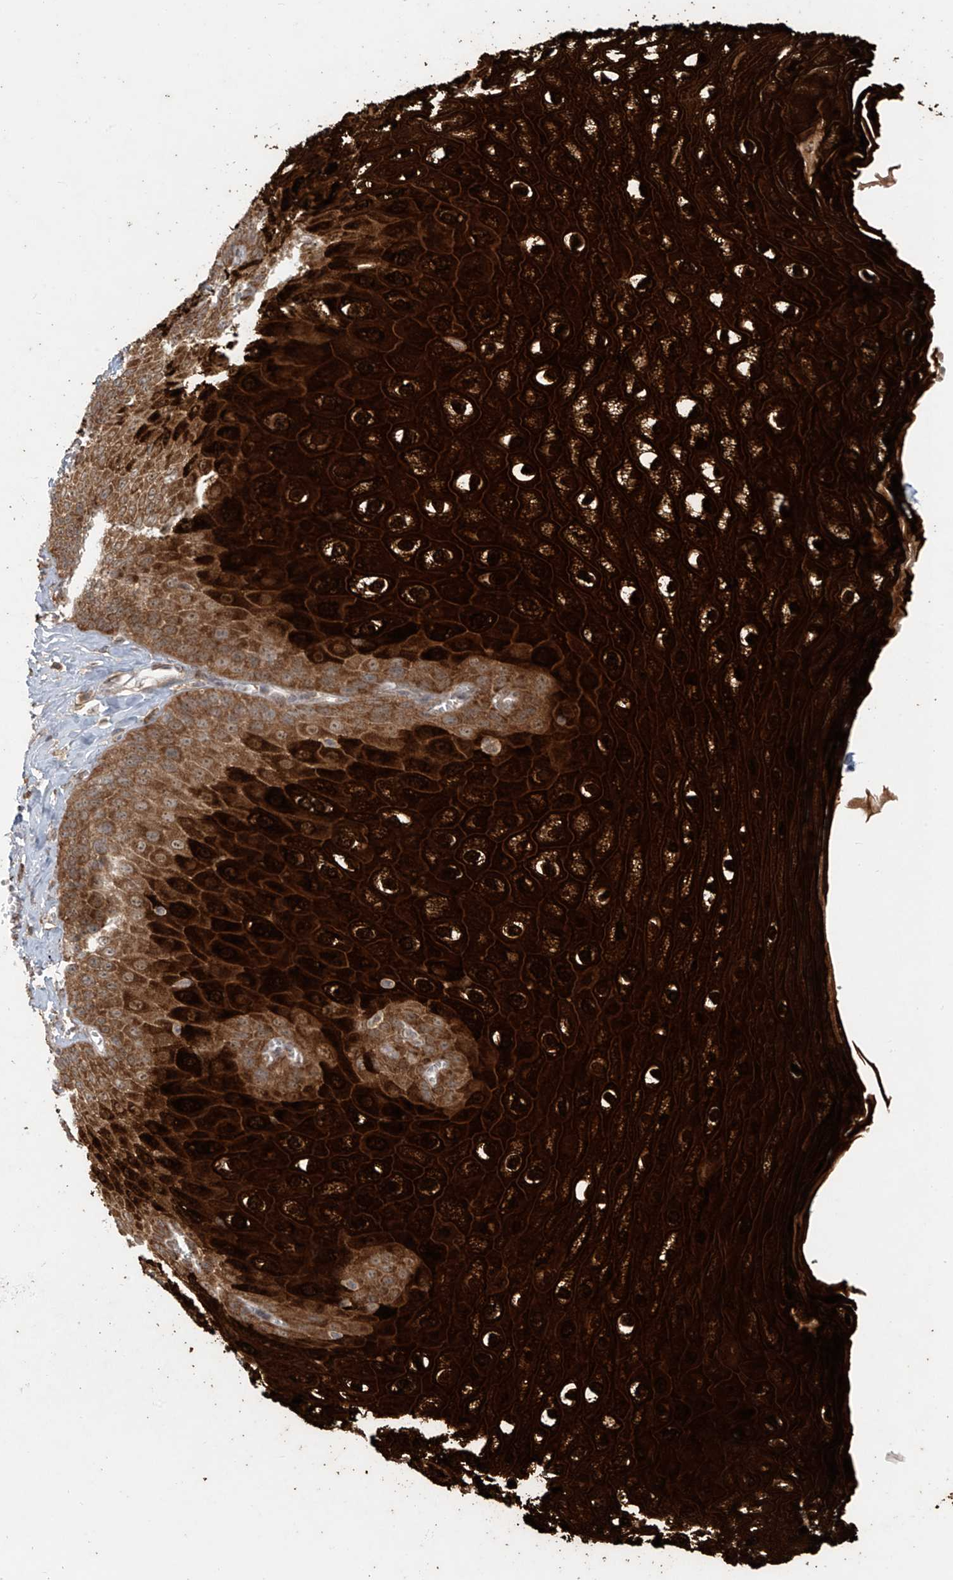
{"staining": {"intensity": "strong", "quantity": ">75%", "location": "cytoplasmic/membranous"}, "tissue": "esophagus", "cell_type": "Squamous epithelial cells", "image_type": "normal", "snomed": [{"axis": "morphology", "description": "Normal tissue, NOS"}, {"axis": "topography", "description": "Esophagus"}], "caption": "Esophagus stained with a brown dye displays strong cytoplasmic/membranous positive staining in approximately >75% of squamous epithelial cells.", "gene": "KATNIP", "patient": {"sex": "male", "age": 60}}